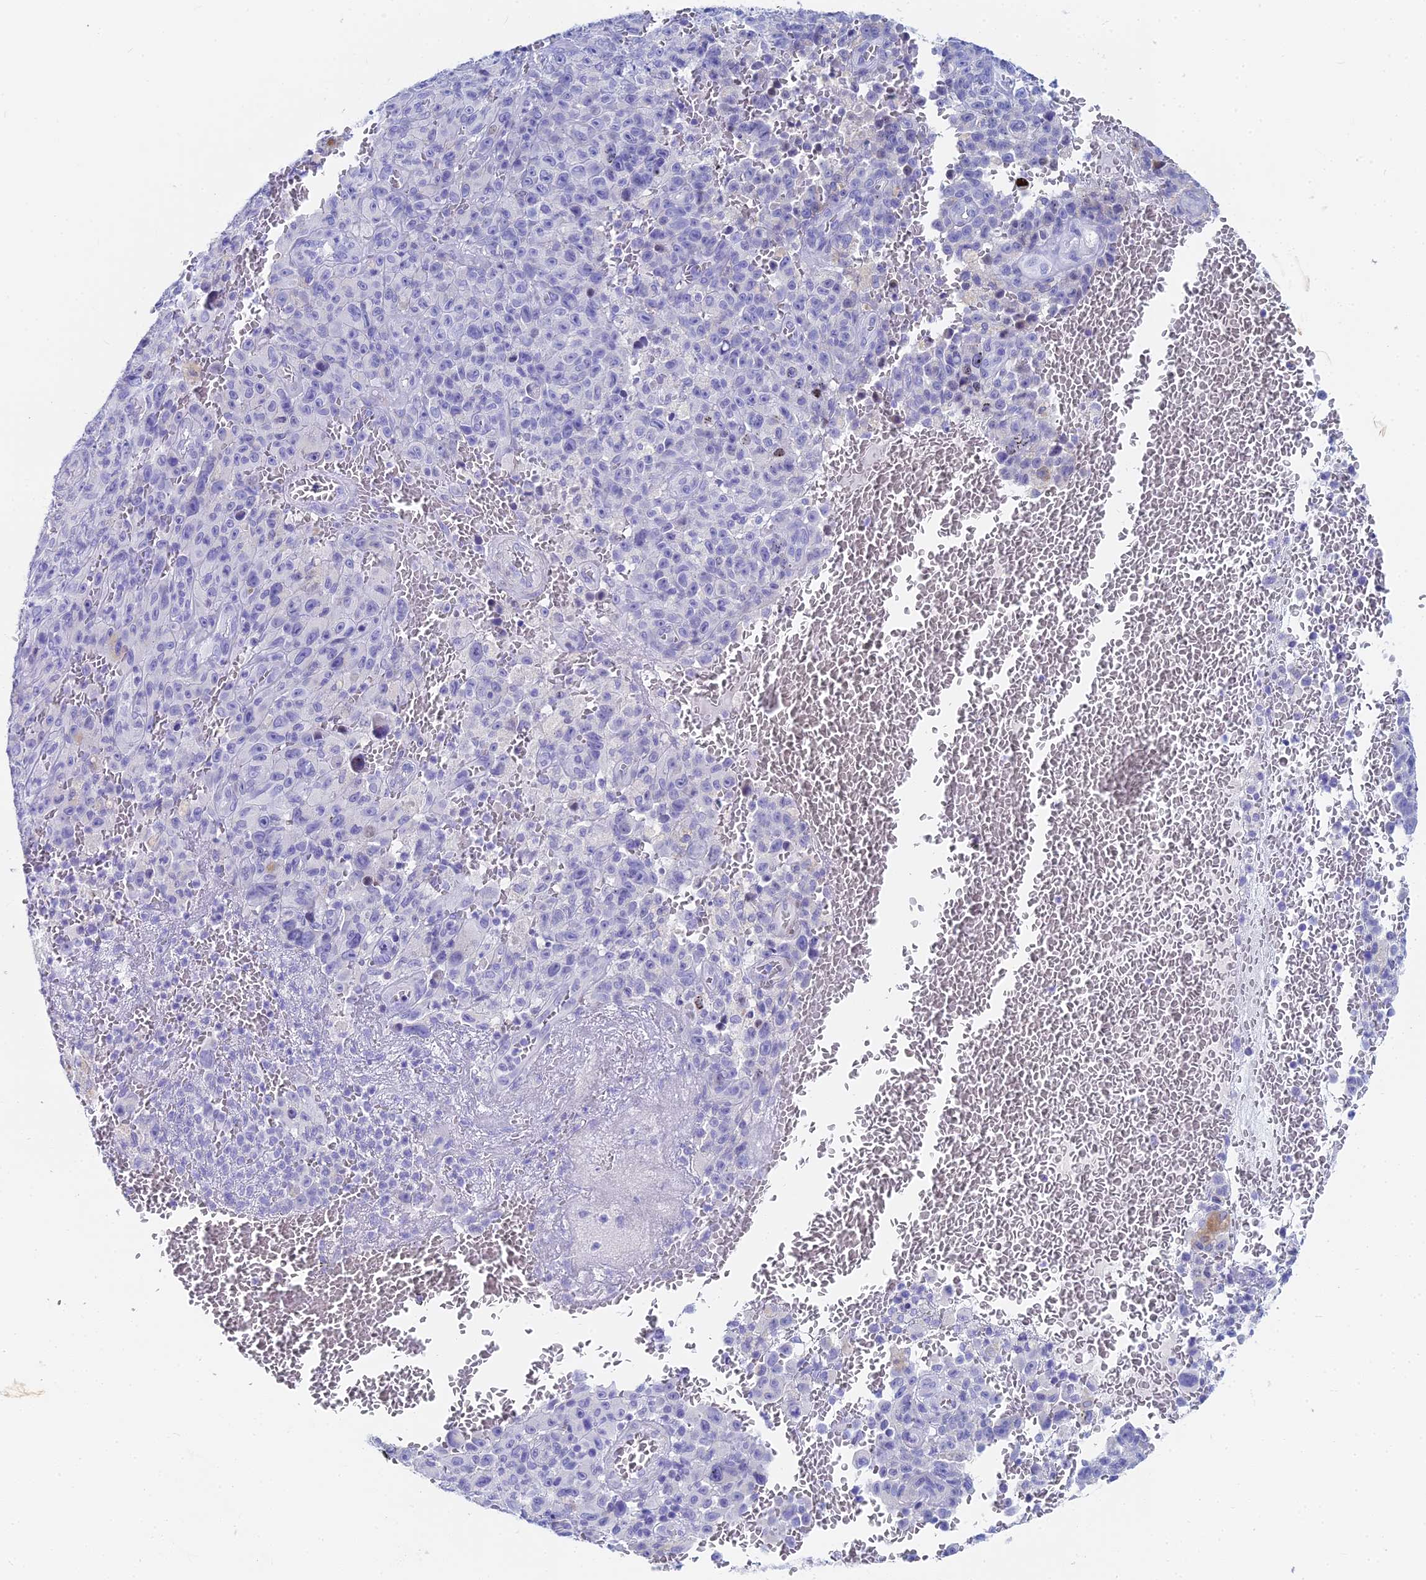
{"staining": {"intensity": "negative", "quantity": "none", "location": "none"}, "tissue": "melanoma", "cell_type": "Tumor cells", "image_type": "cancer", "snomed": [{"axis": "morphology", "description": "Malignant melanoma, NOS"}, {"axis": "topography", "description": "Skin"}], "caption": "Immunohistochemistry (IHC) image of human malignant melanoma stained for a protein (brown), which demonstrates no expression in tumor cells. (DAB (3,3'-diaminobenzidine) immunohistochemistry visualized using brightfield microscopy, high magnification).", "gene": "HSPA1L", "patient": {"sex": "female", "age": 82}}